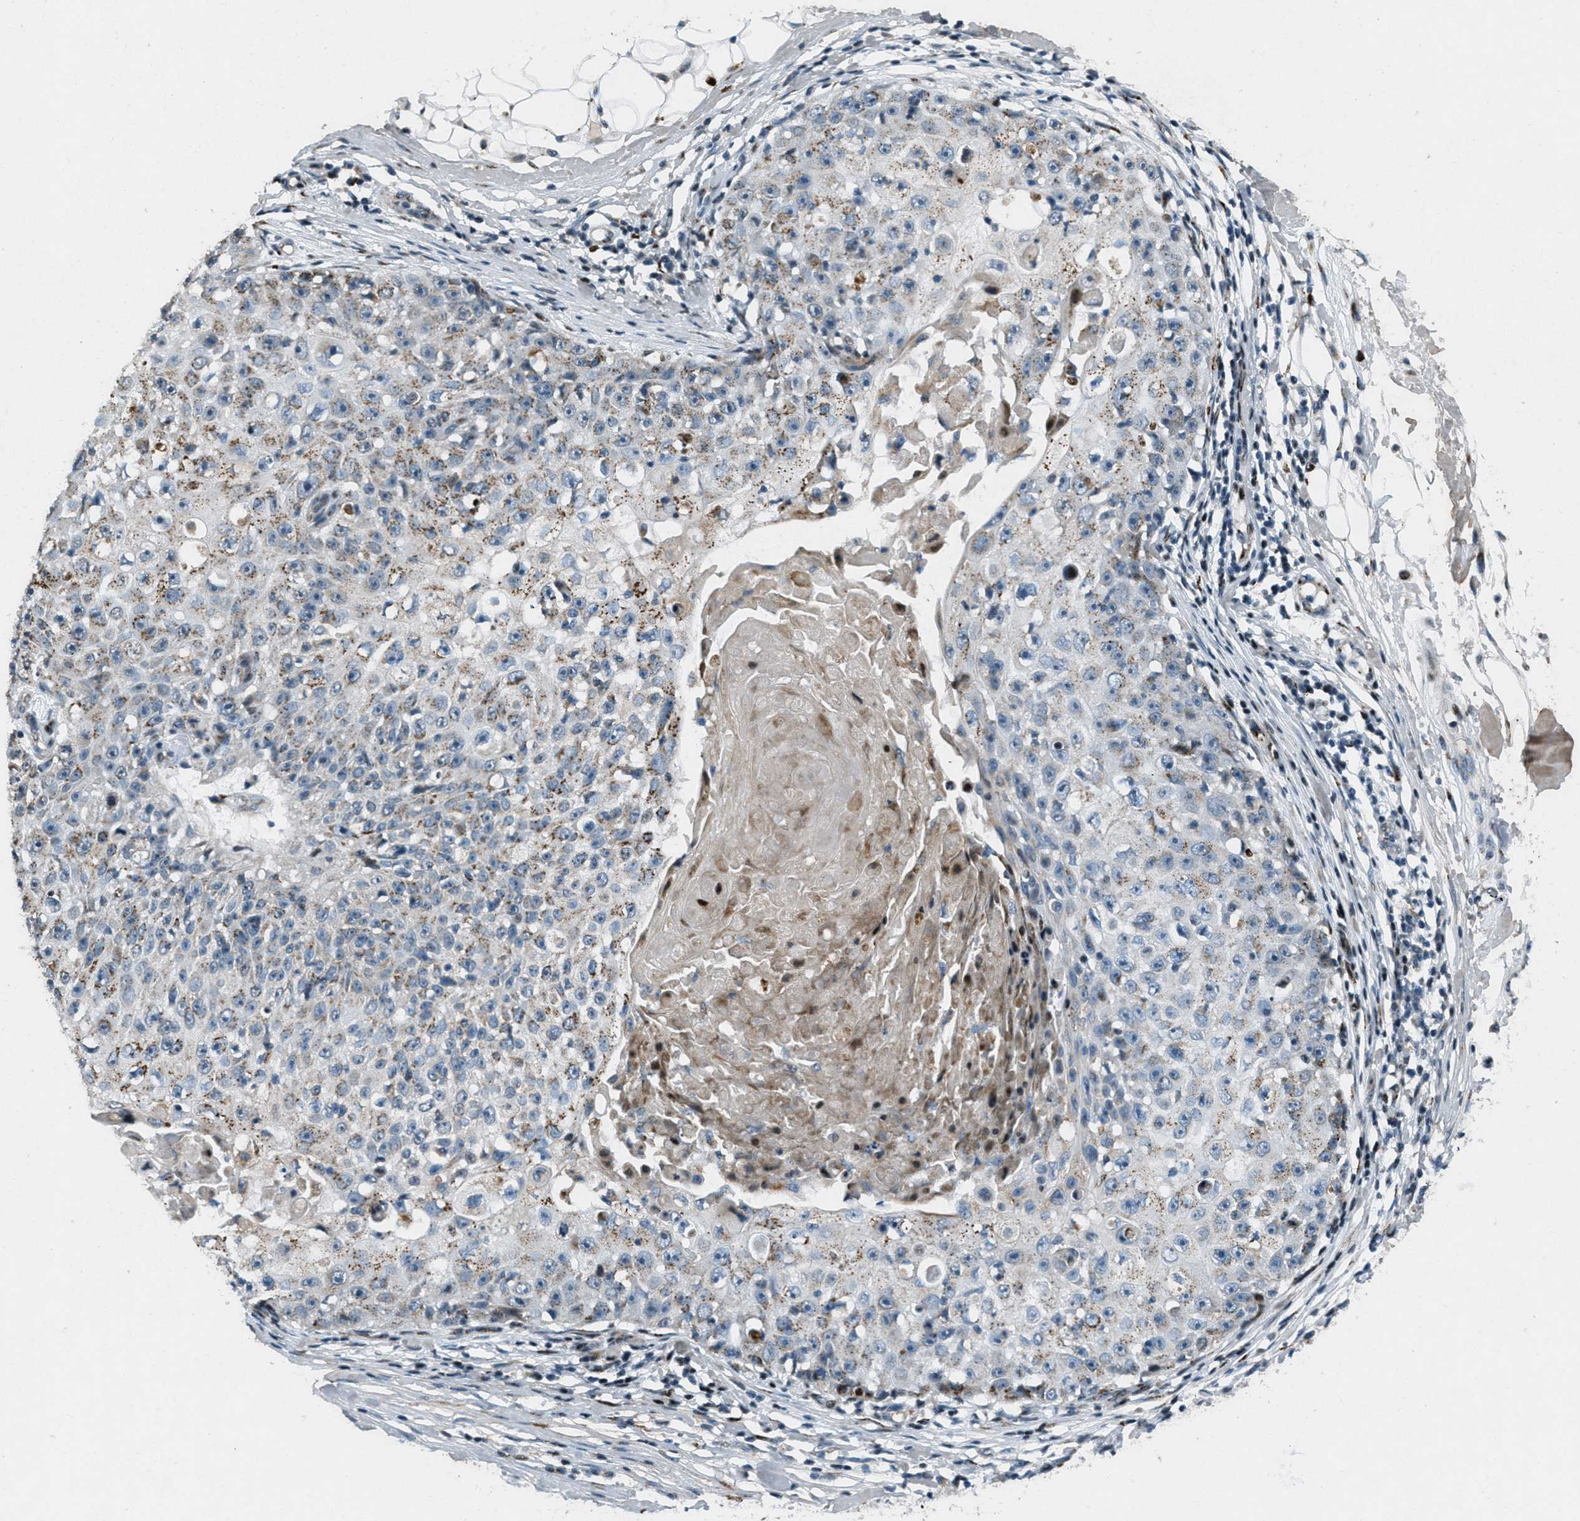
{"staining": {"intensity": "moderate", "quantity": "25%-75%", "location": "cytoplasmic/membranous"}, "tissue": "skin cancer", "cell_type": "Tumor cells", "image_type": "cancer", "snomed": [{"axis": "morphology", "description": "Squamous cell carcinoma, NOS"}, {"axis": "topography", "description": "Skin"}], "caption": "High-power microscopy captured an IHC micrograph of skin squamous cell carcinoma, revealing moderate cytoplasmic/membranous positivity in about 25%-75% of tumor cells.", "gene": "GPC6", "patient": {"sex": "male", "age": 86}}